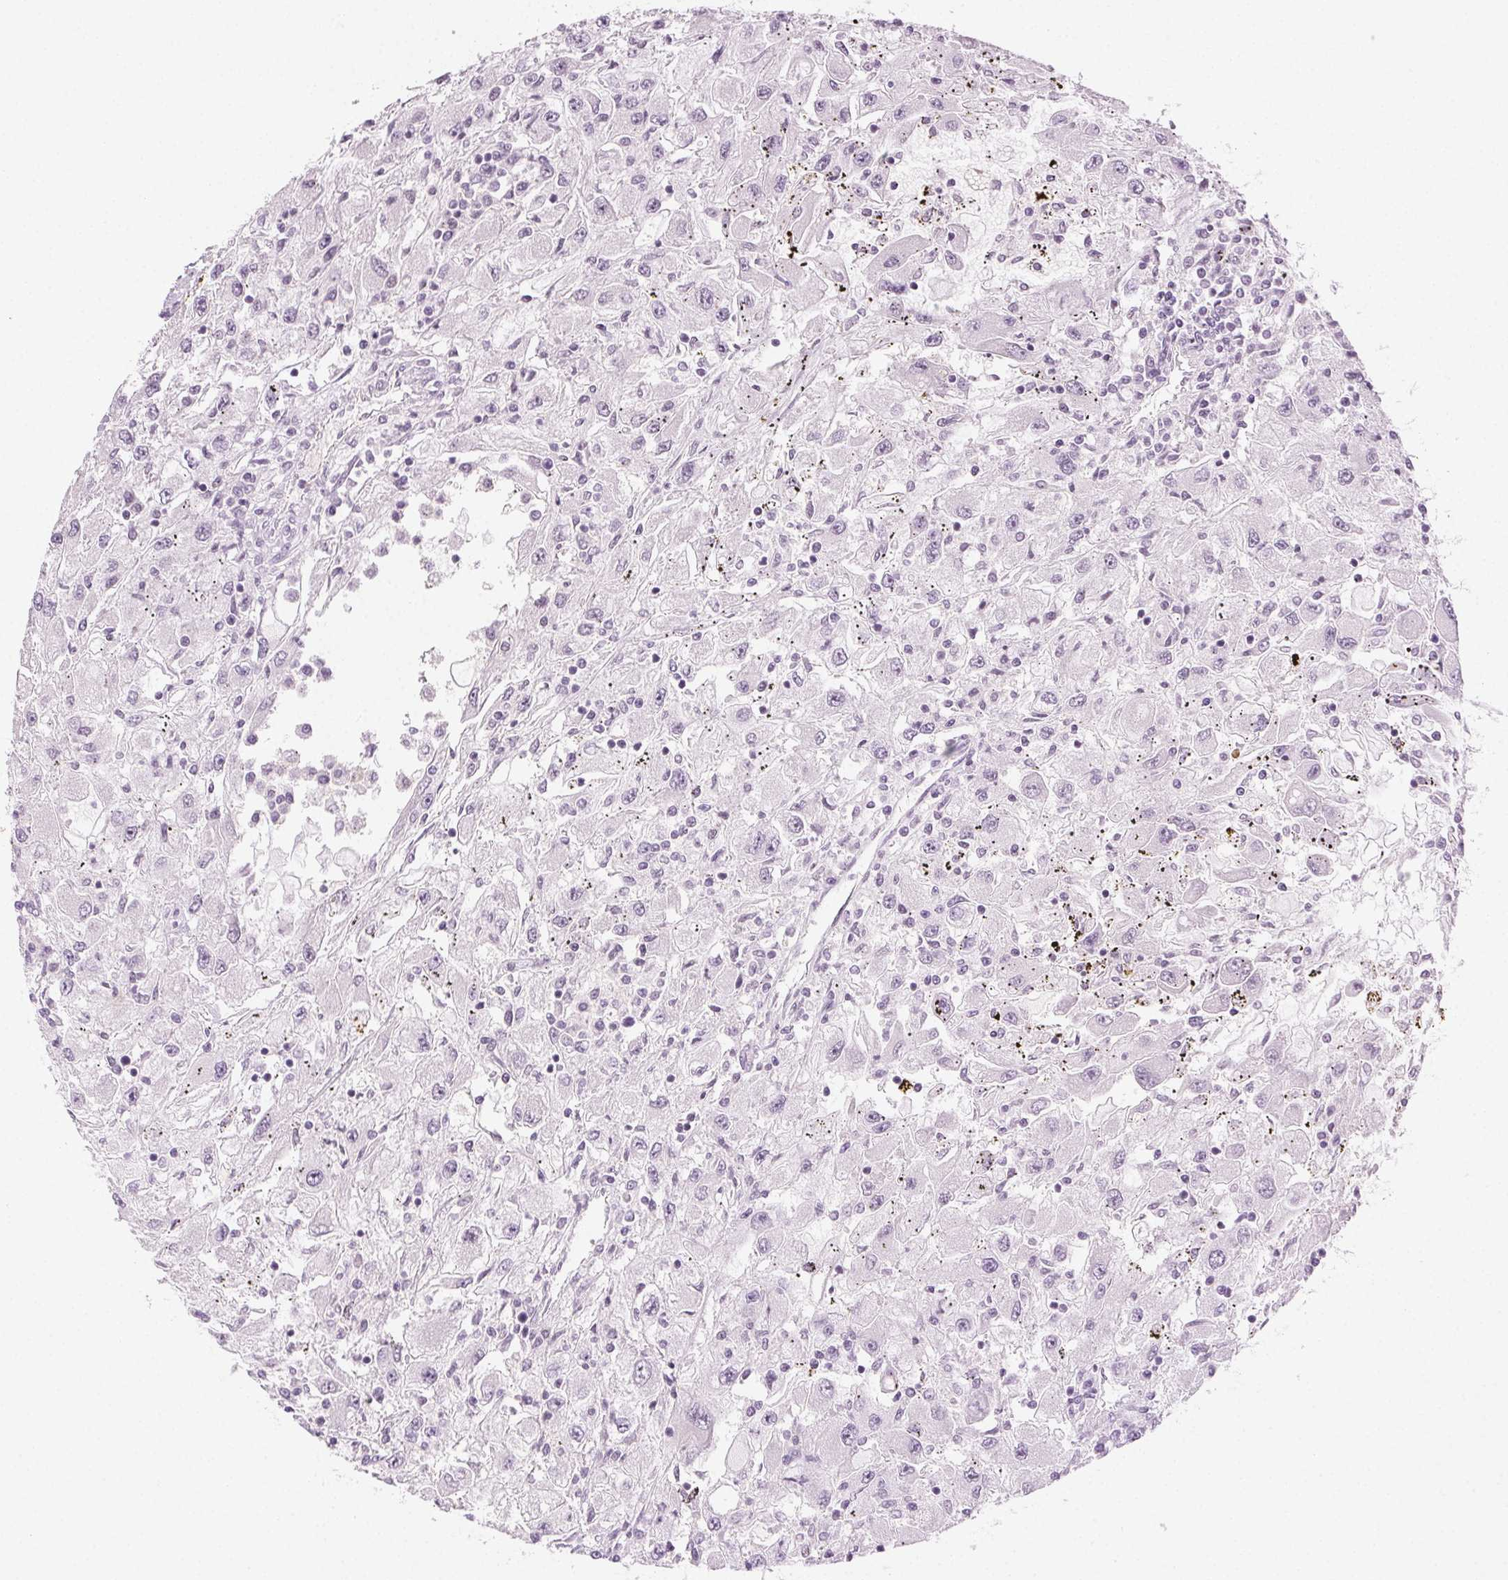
{"staining": {"intensity": "negative", "quantity": "none", "location": "none"}, "tissue": "renal cancer", "cell_type": "Tumor cells", "image_type": "cancer", "snomed": [{"axis": "morphology", "description": "Adenocarcinoma, NOS"}, {"axis": "topography", "description": "Kidney"}], "caption": "There is no significant expression in tumor cells of renal cancer (adenocarcinoma). Nuclei are stained in blue.", "gene": "AIF1L", "patient": {"sex": "female", "age": 67}}